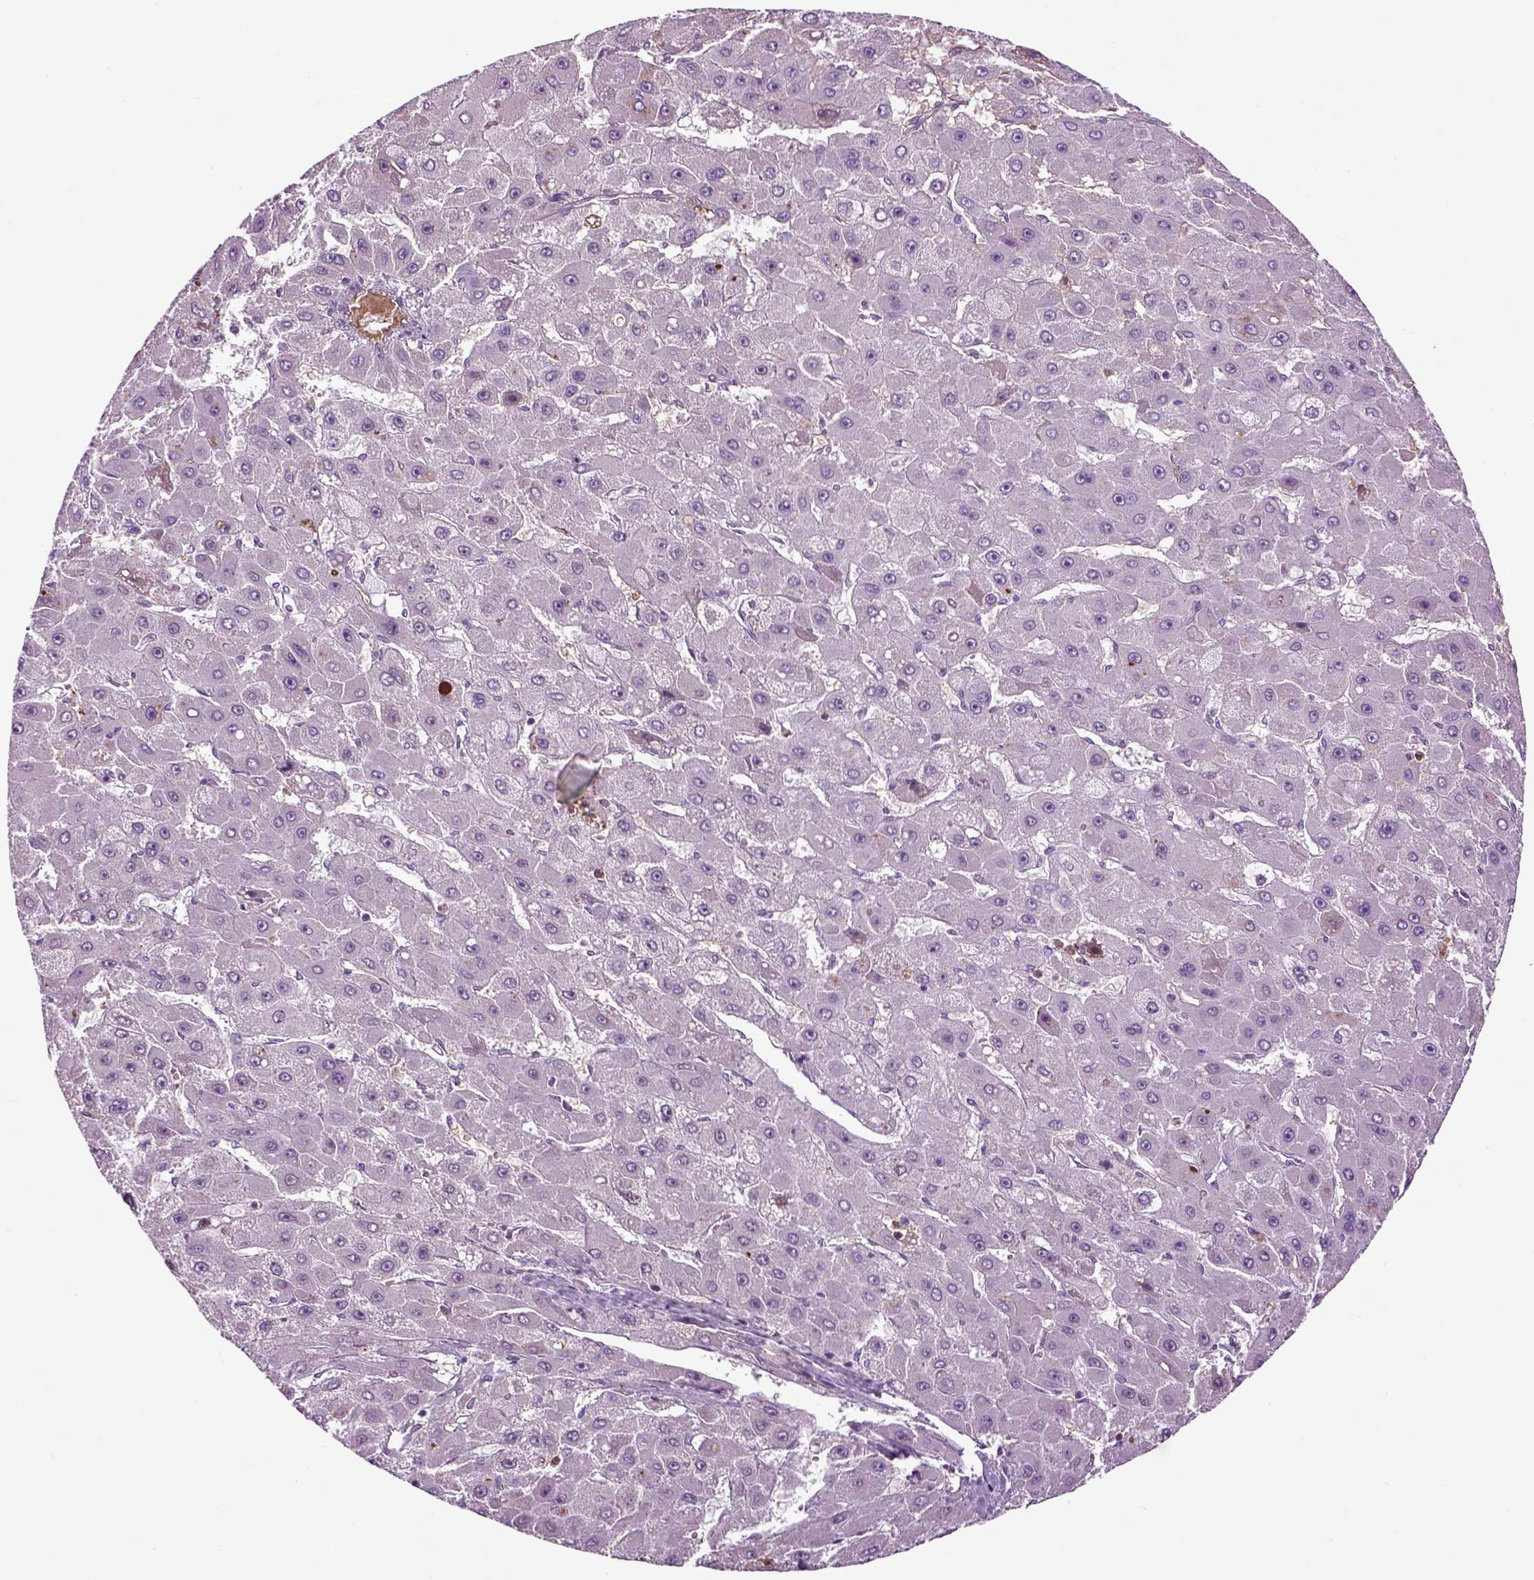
{"staining": {"intensity": "negative", "quantity": "none", "location": "none"}, "tissue": "liver cancer", "cell_type": "Tumor cells", "image_type": "cancer", "snomed": [{"axis": "morphology", "description": "Carcinoma, Hepatocellular, NOS"}, {"axis": "topography", "description": "Liver"}], "caption": "This is an immunohistochemistry histopathology image of liver cancer (hepatocellular carcinoma). There is no positivity in tumor cells.", "gene": "SPON1", "patient": {"sex": "female", "age": 25}}